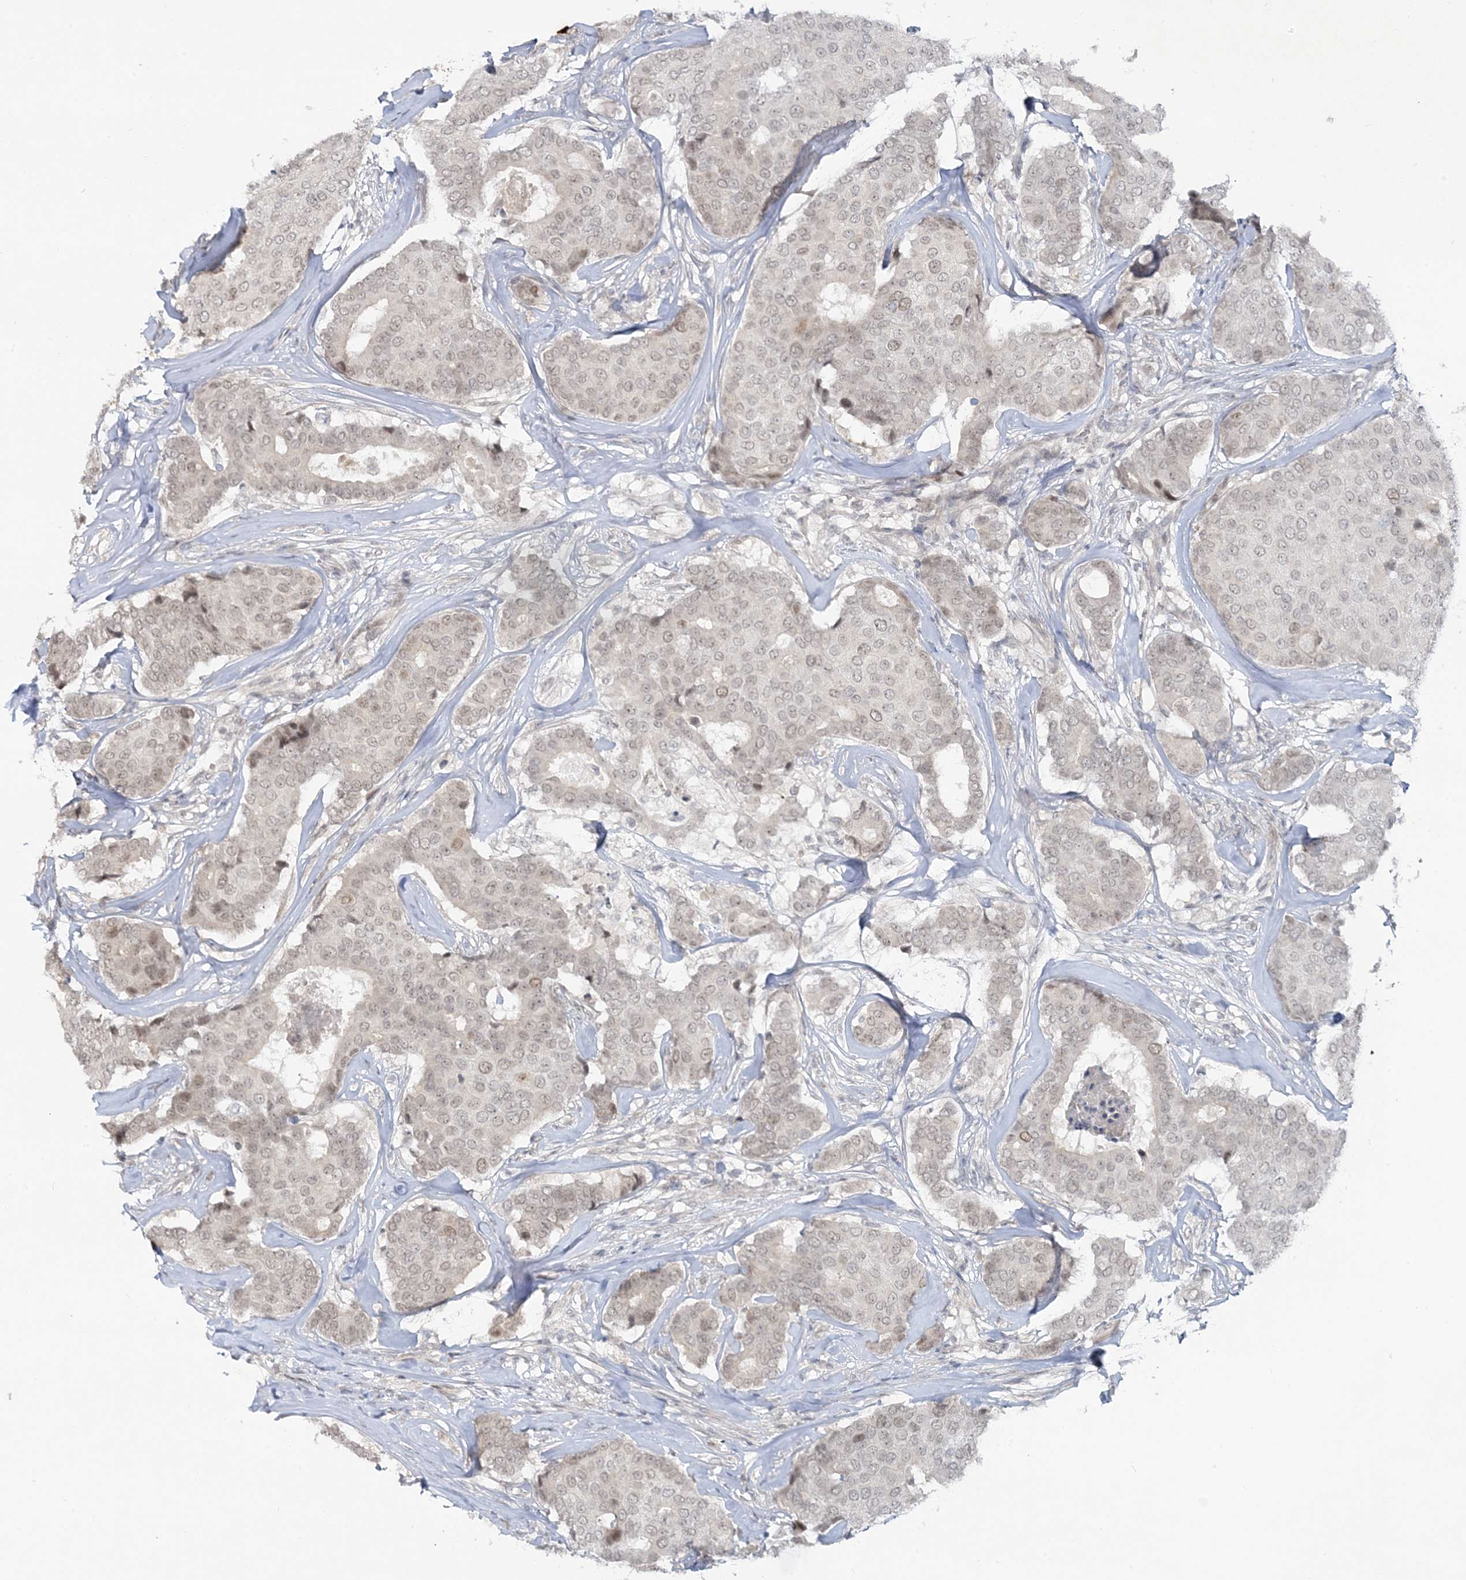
{"staining": {"intensity": "weak", "quantity": ">75%", "location": "nuclear"}, "tissue": "breast cancer", "cell_type": "Tumor cells", "image_type": "cancer", "snomed": [{"axis": "morphology", "description": "Duct carcinoma"}, {"axis": "topography", "description": "Breast"}], "caption": "Breast cancer (infiltrating ductal carcinoma) stained with a brown dye exhibits weak nuclear positive expression in approximately >75% of tumor cells.", "gene": "LEXM", "patient": {"sex": "female", "age": 75}}